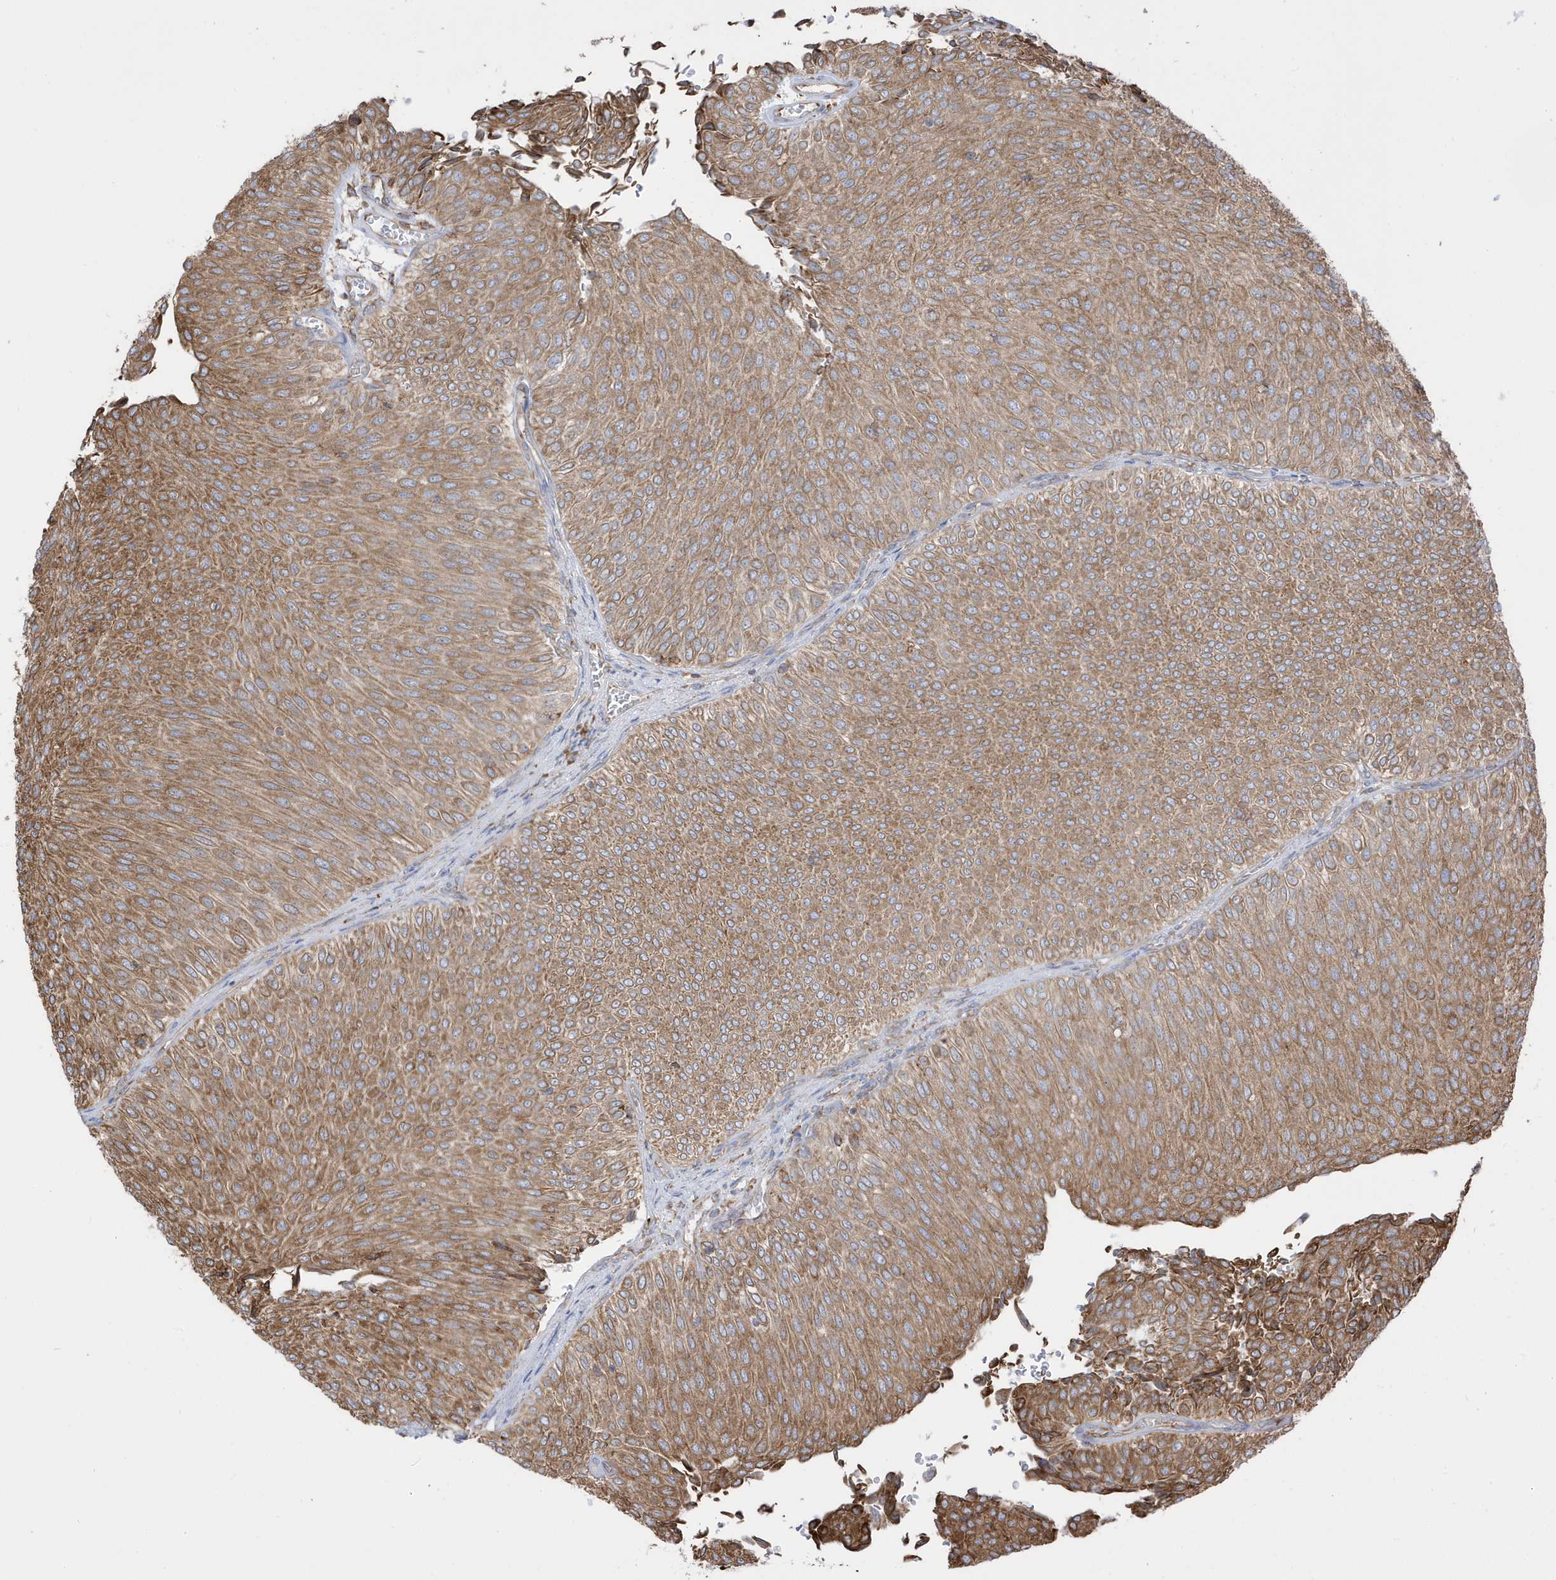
{"staining": {"intensity": "moderate", "quantity": ">75%", "location": "cytoplasmic/membranous"}, "tissue": "urothelial cancer", "cell_type": "Tumor cells", "image_type": "cancer", "snomed": [{"axis": "morphology", "description": "Urothelial carcinoma, Low grade"}, {"axis": "topography", "description": "Urinary bladder"}], "caption": "A high-resolution image shows IHC staining of urothelial cancer, which shows moderate cytoplasmic/membranous expression in about >75% of tumor cells.", "gene": "PDIA6", "patient": {"sex": "male", "age": 78}}